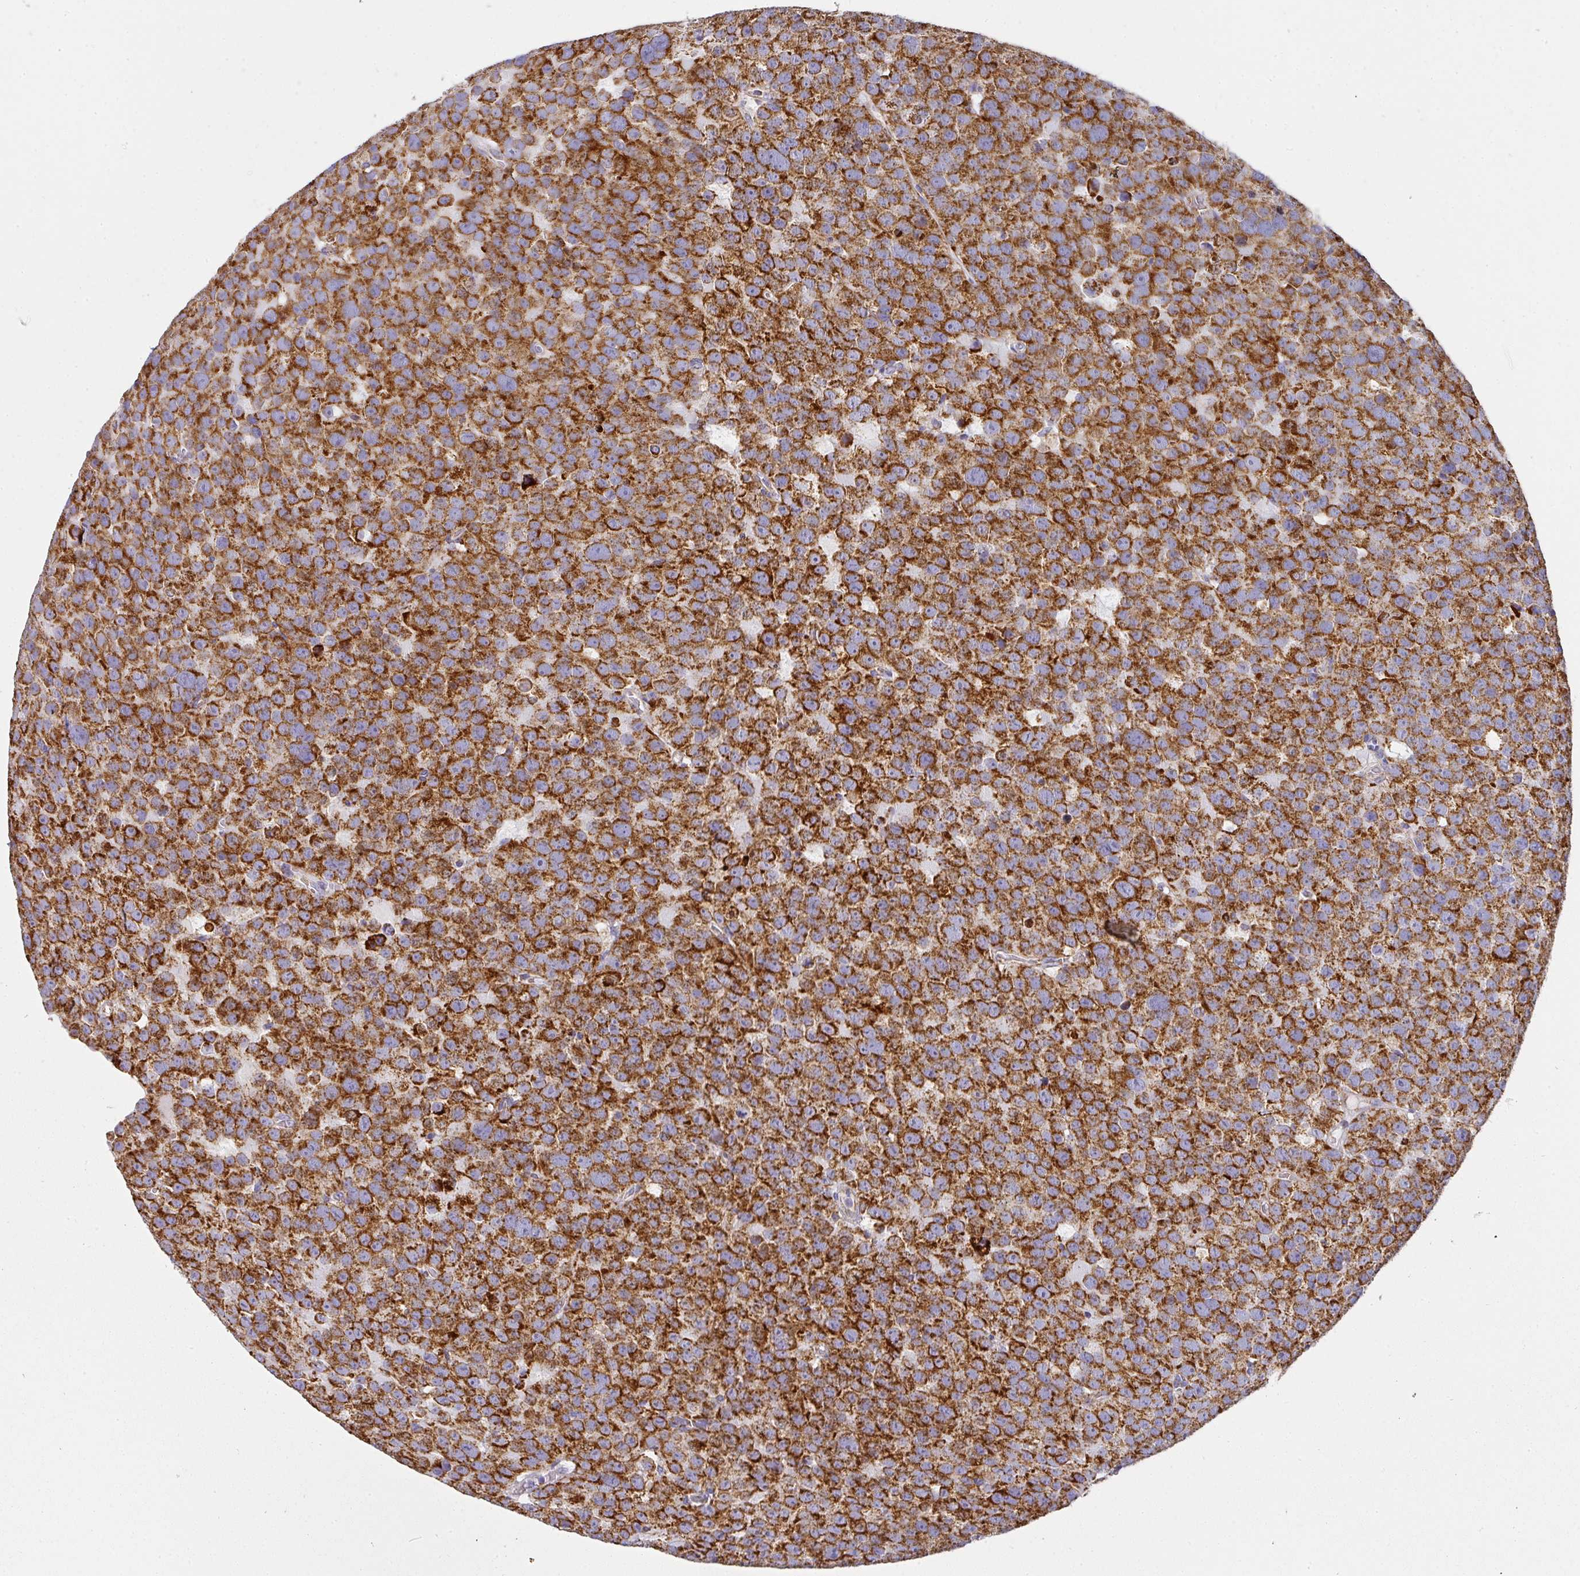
{"staining": {"intensity": "strong", "quantity": ">75%", "location": "cytoplasmic/membranous"}, "tissue": "testis cancer", "cell_type": "Tumor cells", "image_type": "cancer", "snomed": [{"axis": "morphology", "description": "Seminoma, NOS"}, {"axis": "topography", "description": "Testis"}], "caption": "Tumor cells reveal high levels of strong cytoplasmic/membranous expression in about >75% of cells in human seminoma (testis).", "gene": "UQCRFS1", "patient": {"sex": "male", "age": 71}}